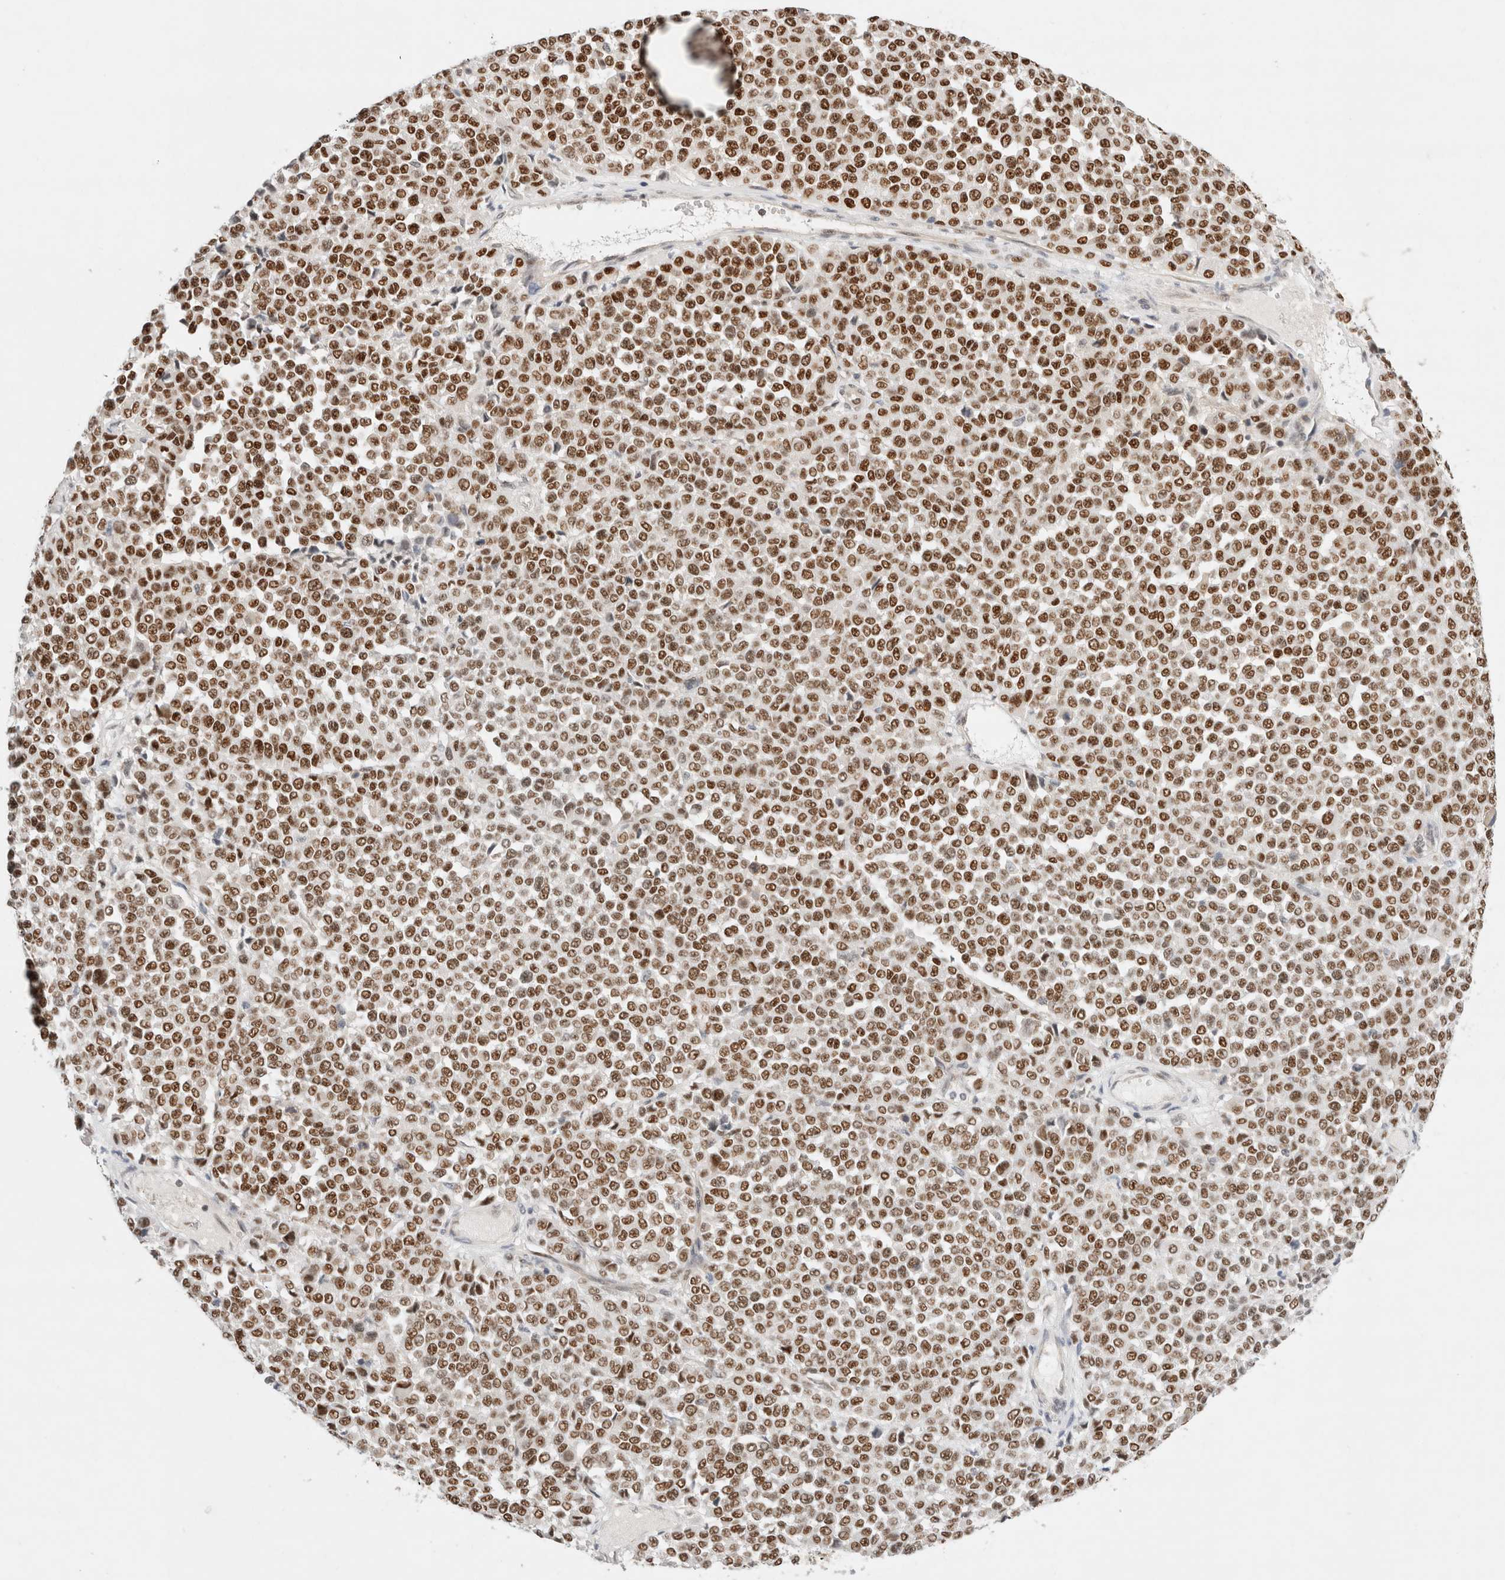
{"staining": {"intensity": "moderate", "quantity": ">75%", "location": "cytoplasmic/membranous,nuclear"}, "tissue": "melanoma", "cell_type": "Tumor cells", "image_type": "cancer", "snomed": [{"axis": "morphology", "description": "Malignant melanoma, Metastatic site"}, {"axis": "topography", "description": "Pancreas"}], "caption": "Human malignant melanoma (metastatic site) stained for a protein (brown) shows moderate cytoplasmic/membranous and nuclear positive expression in approximately >75% of tumor cells.", "gene": "GTF2I", "patient": {"sex": "female", "age": 30}}